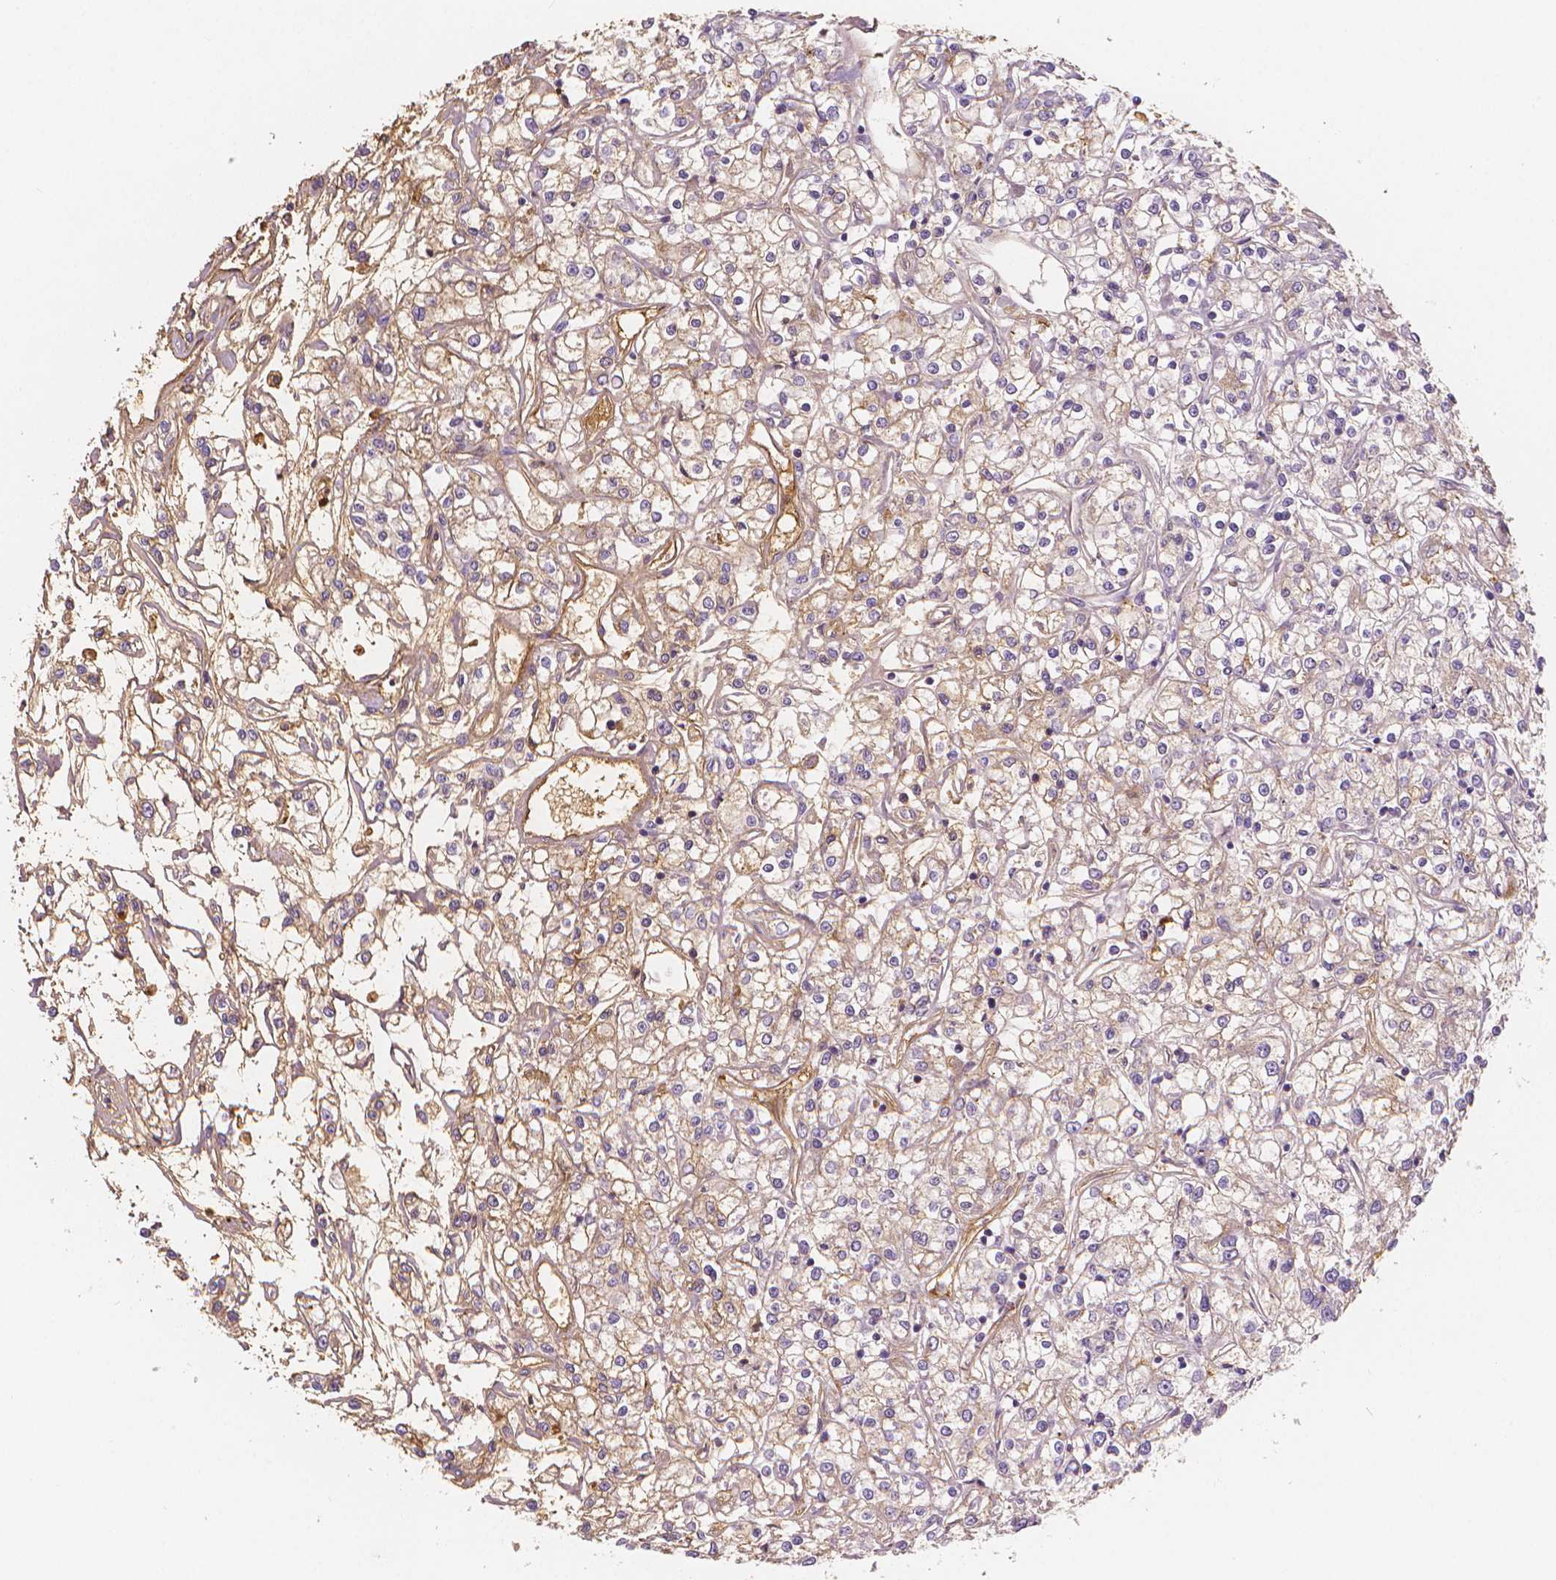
{"staining": {"intensity": "weak", "quantity": "<25%", "location": "cytoplasmic/membranous"}, "tissue": "renal cancer", "cell_type": "Tumor cells", "image_type": "cancer", "snomed": [{"axis": "morphology", "description": "Adenocarcinoma, NOS"}, {"axis": "topography", "description": "Kidney"}], "caption": "A photomicrograph of human renal cancer is negative for staining in tumor cells.", "gene": "APOA4", "patient": {"sex": "female", "age": 59}}